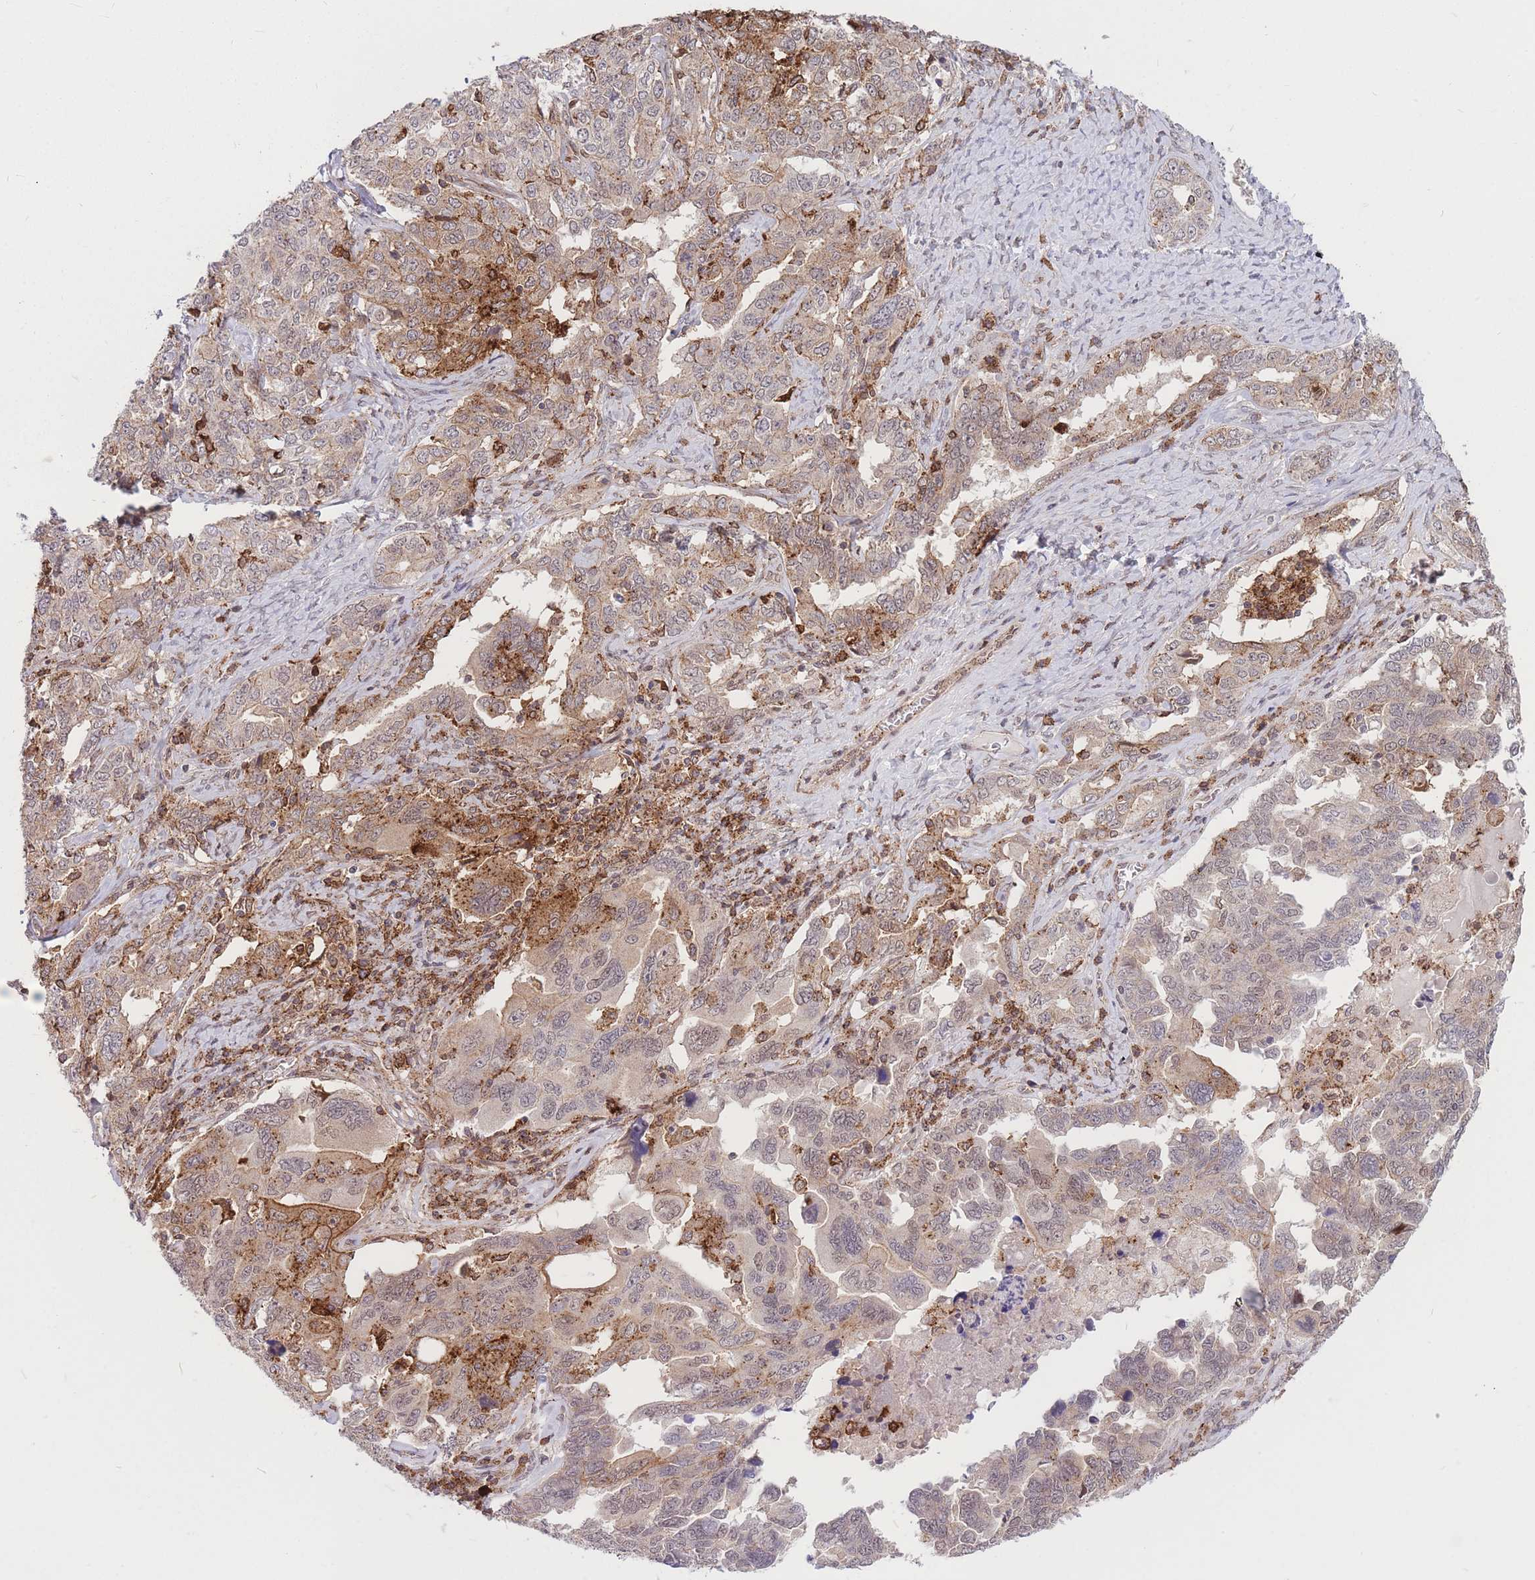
{"staining": {"intensity": "moderate", "quantity": "<25%", "location": "cytoplasmic/membranous"}, "tissue": "ovarian cancer", "cell_type": "Tumor cells", "image_type": "cancer", "snomed": [{"axis": "morphology", "description": "Carcinoma, endometroid"}, {"axis": "topography", "description": "Ovary"}], "caption": "IHC image of ovarian cancer stained for a protein (brown), which exhibits low levels of moderate cytoplasmic/membranous expression in about <25% of tumor cells.", "gene": "TCF20", "patient": {"sex": "female", "age": 62}}